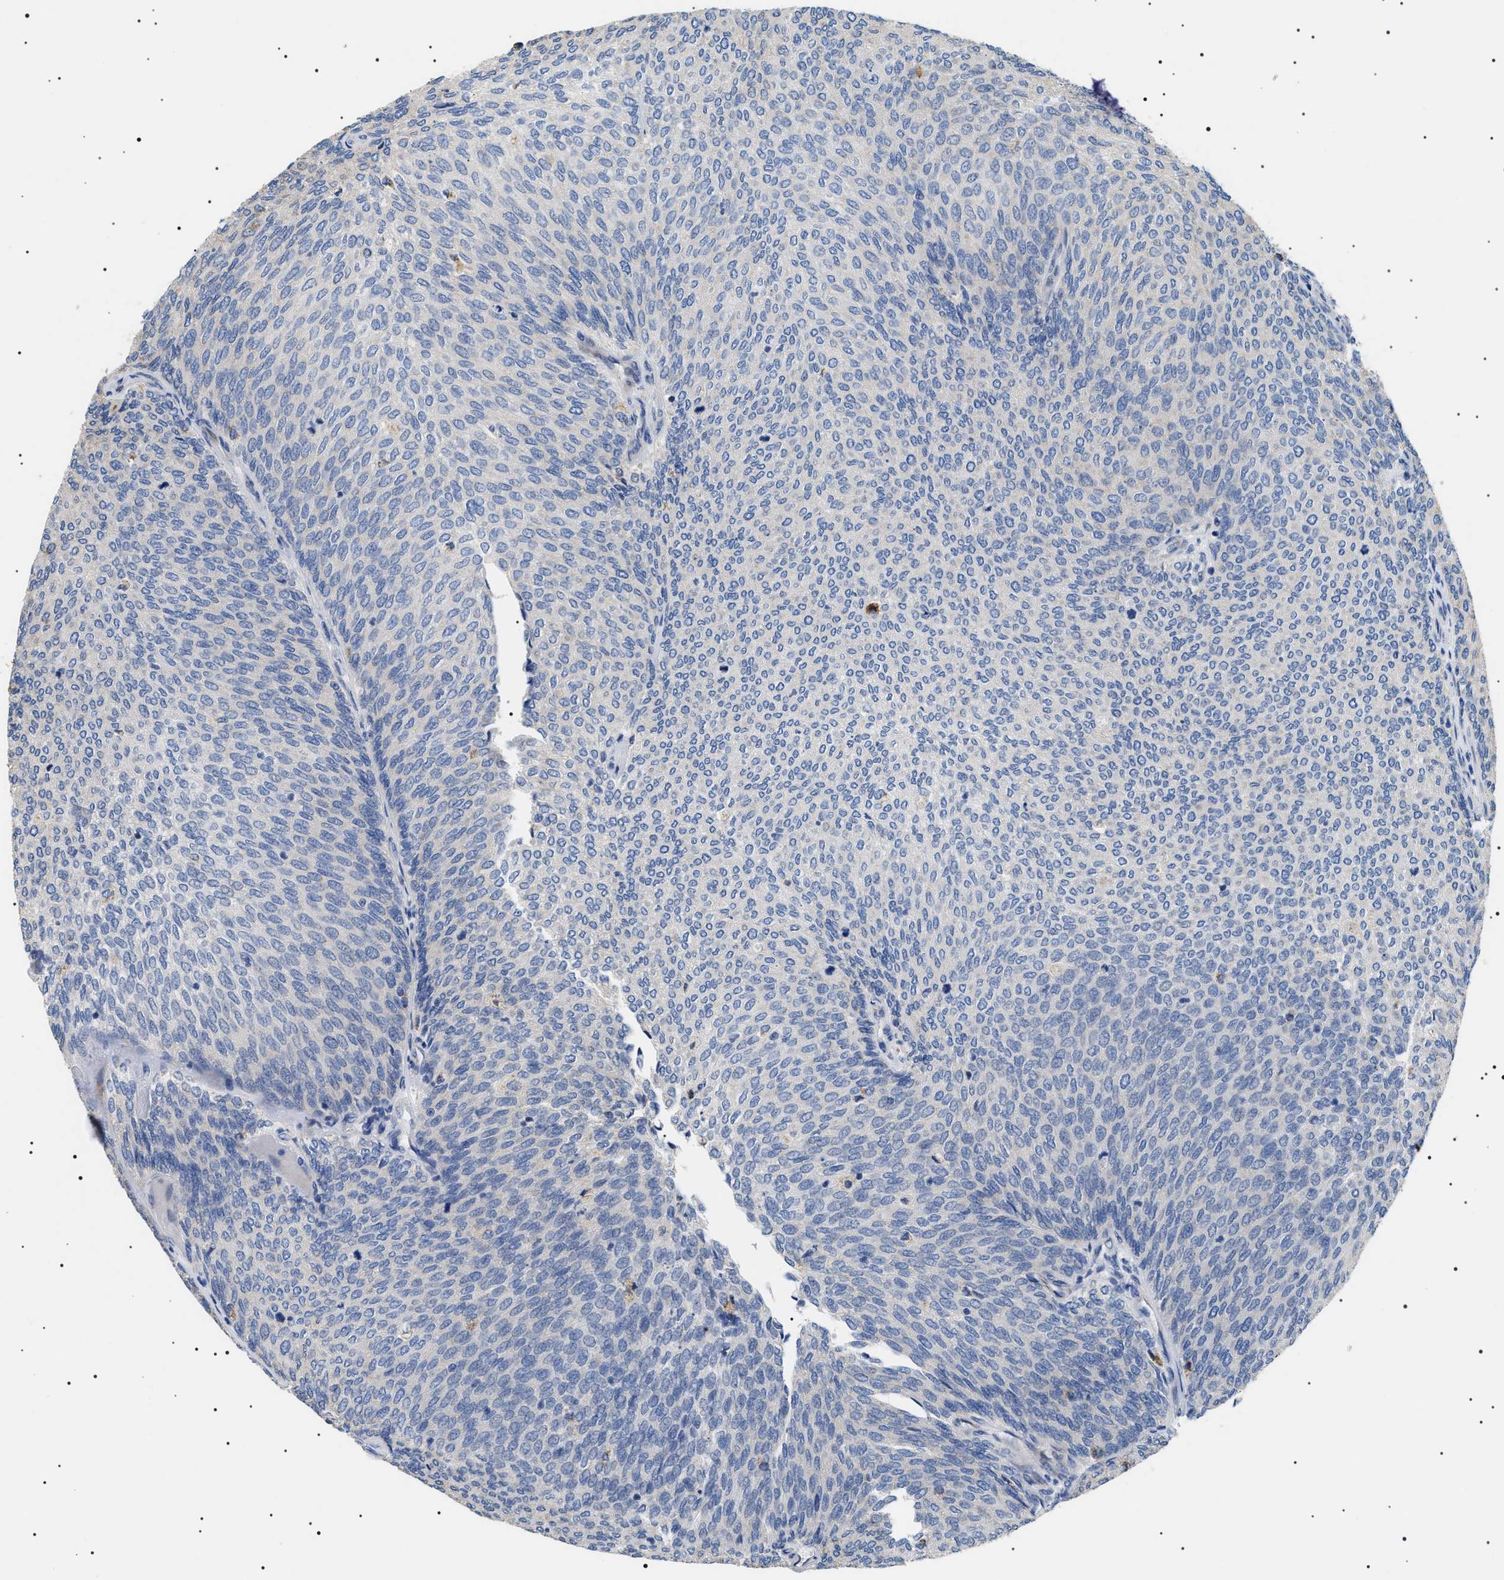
{"staining": {"intensity": "negative", "quantity": "none", "location": "none"}, "tissue": "urothelial cancer", "cell_type": "Tumor cells", "image_type": "cancer", "snomed": [{"axis": "morphology", "description": "Urothelial carcinoma, Low grade"}, {"axis": "topography", "description": "Urinary bladder"}], "caption": "The micrograph reveals no staining of tumor cells in urothelial cancer. The staining is performed using DAB (3,3'-diaminobenzidine) brown chromogen with nuclei counter-stained in using hematoxylin.", "gene": "TMEM222", "patient": {"sex": "female", "age": 79}}